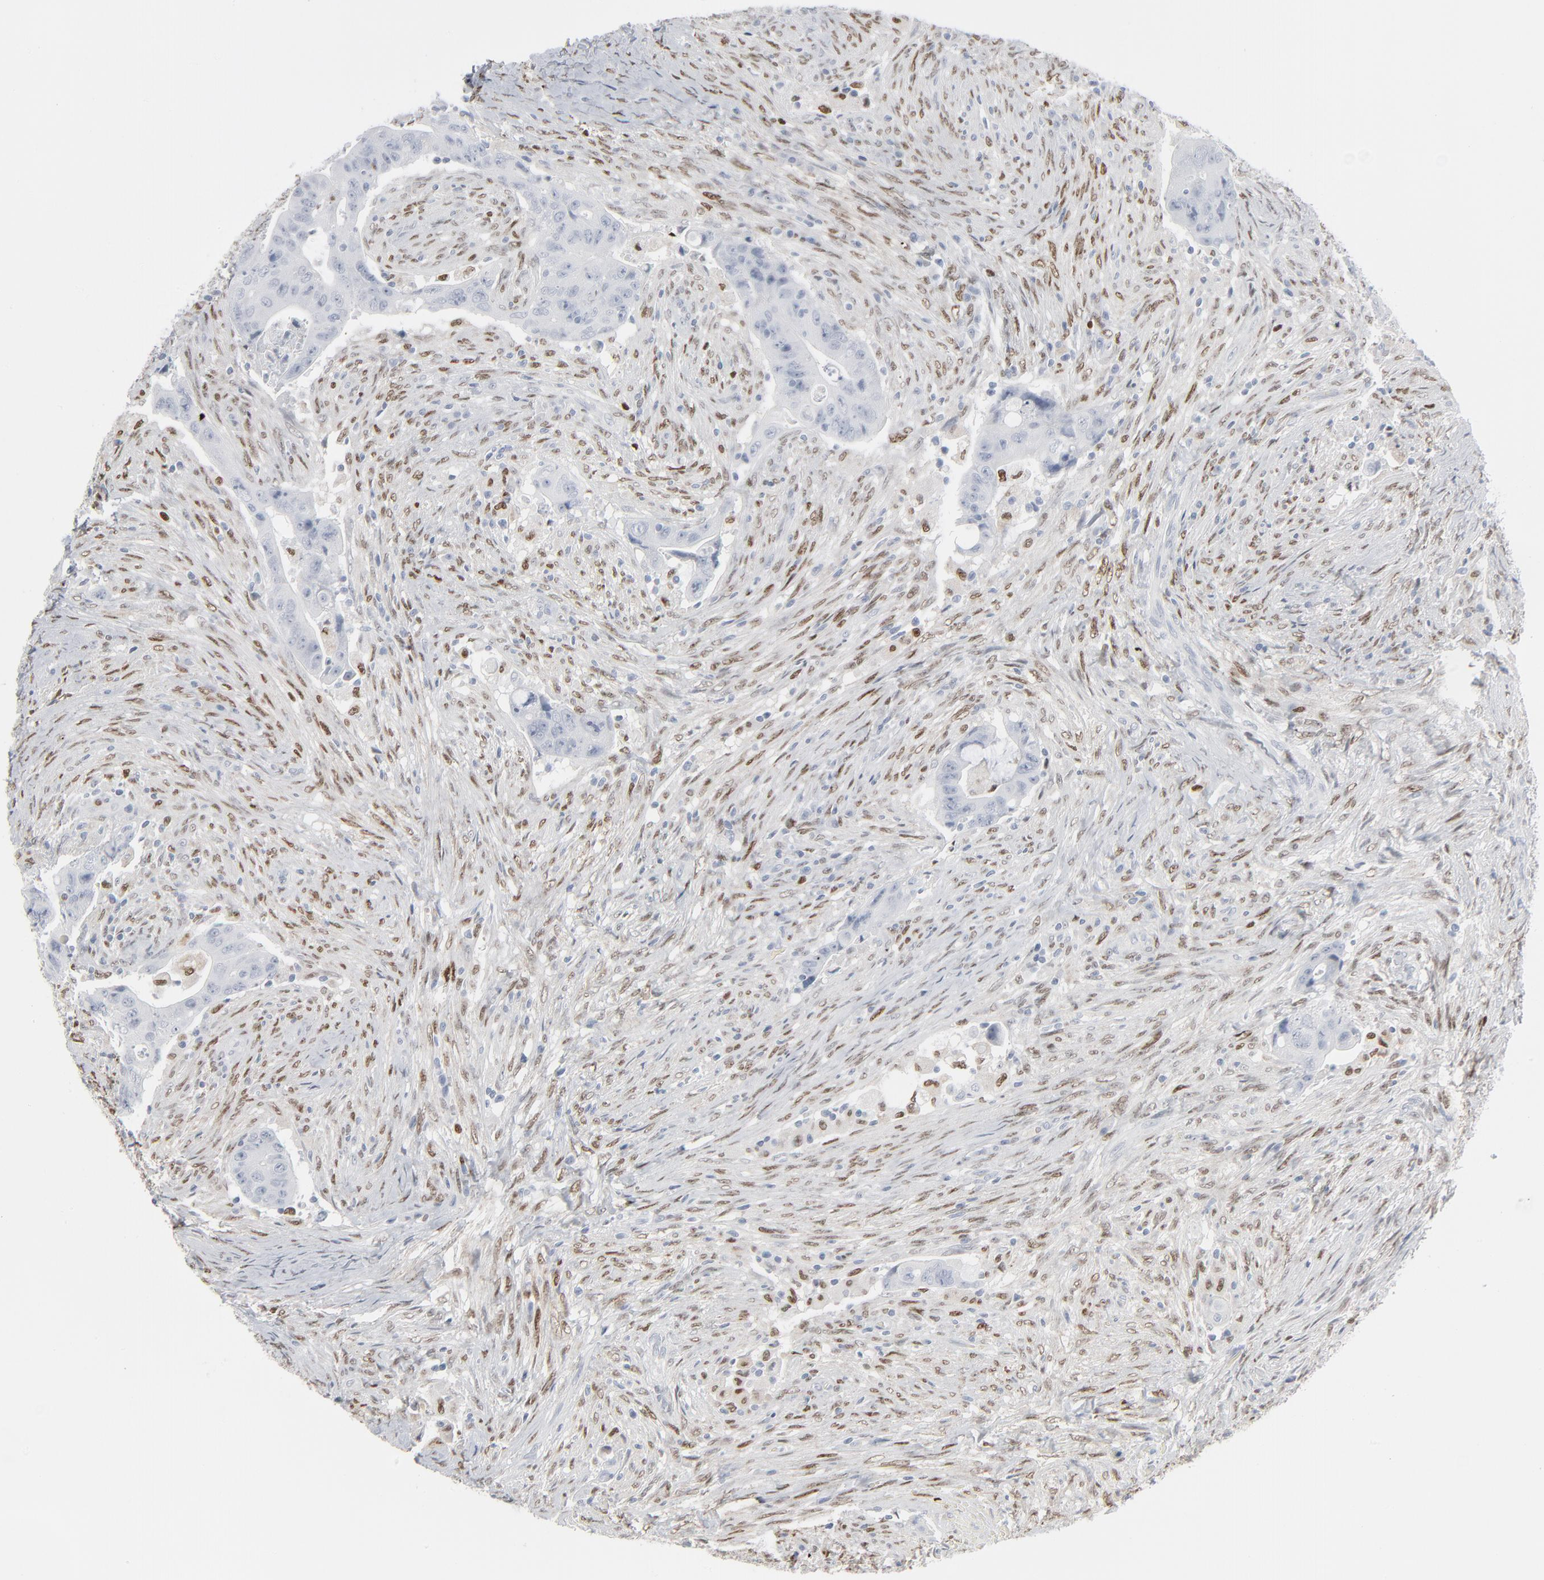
{"staining": {"intensity": "negative", "quantity": "none", "location": "none"}, "tissue": "colorectal cancer", "cell_type": "Tumor cells", "image_type": "cancer", "snomed": [{"axis": "morphology", "description": "Adenocarcinoma, NOS"}, {"axis": "topography", "description": "Colon"}], "caption": "Tumor cells are negative for brown protein staining in colorectal cancer (adenocarcinoma).", "gene": "MITF", "patient": {"sex": "male", "age": 55}}